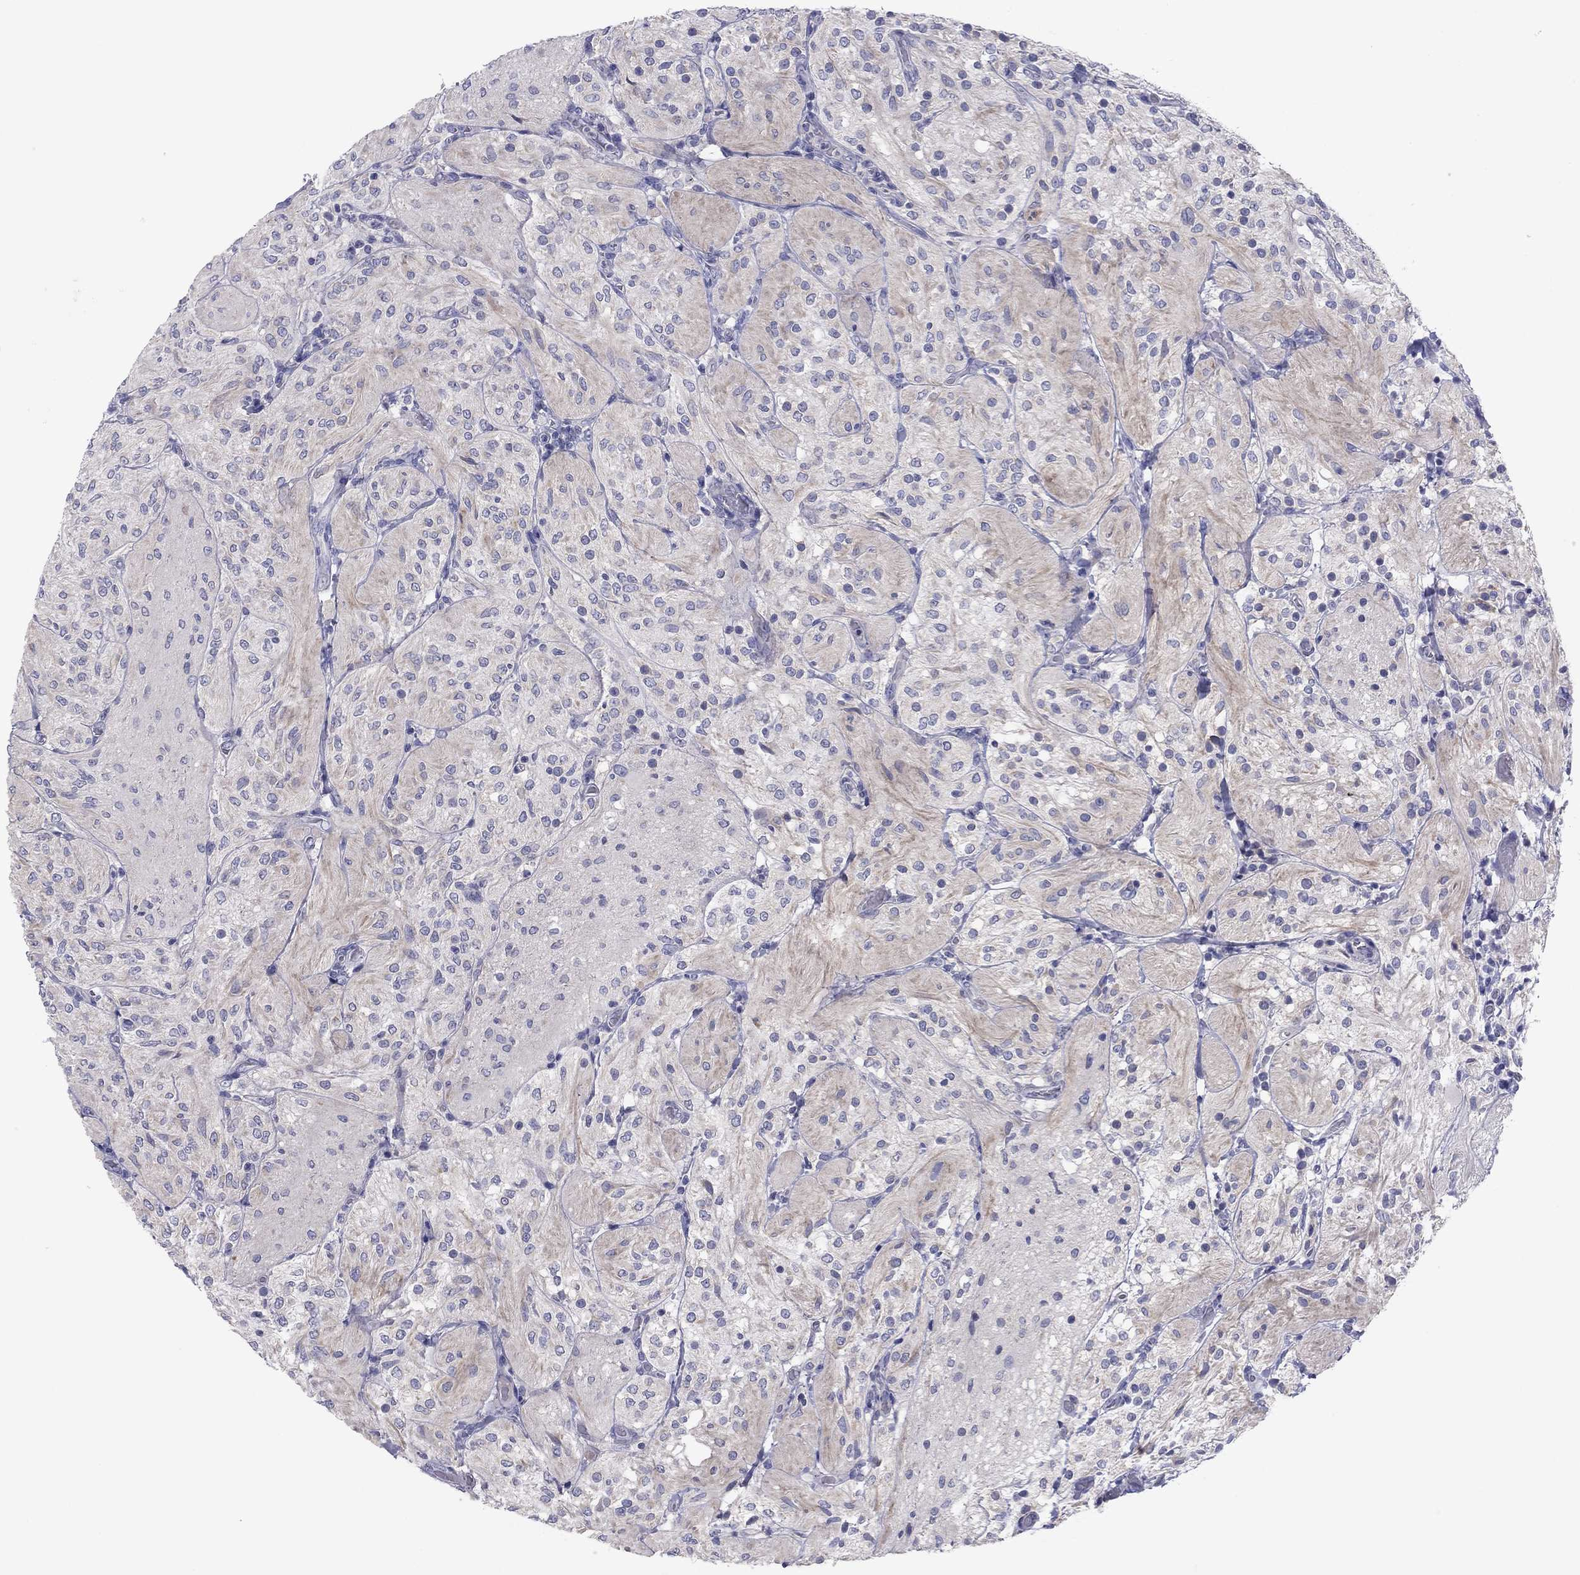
{"staining": {"intensity": "negative", "quantity": "none", "location": "none"}, "tissue": "glioma", "cell_type": "Tumor cells", "image_type": "cancer", "snomed": [{"axis": "morphology", "description": "Glioma, malignant, Low grade"}, {"axis": "topography", "description": "Brain"}], "caption": "Tumor cells are negative for brown protein staining in malignant glioma (low-grade).", "gene": "GRK7", "patient": {"sex": "male", "age": 3}}